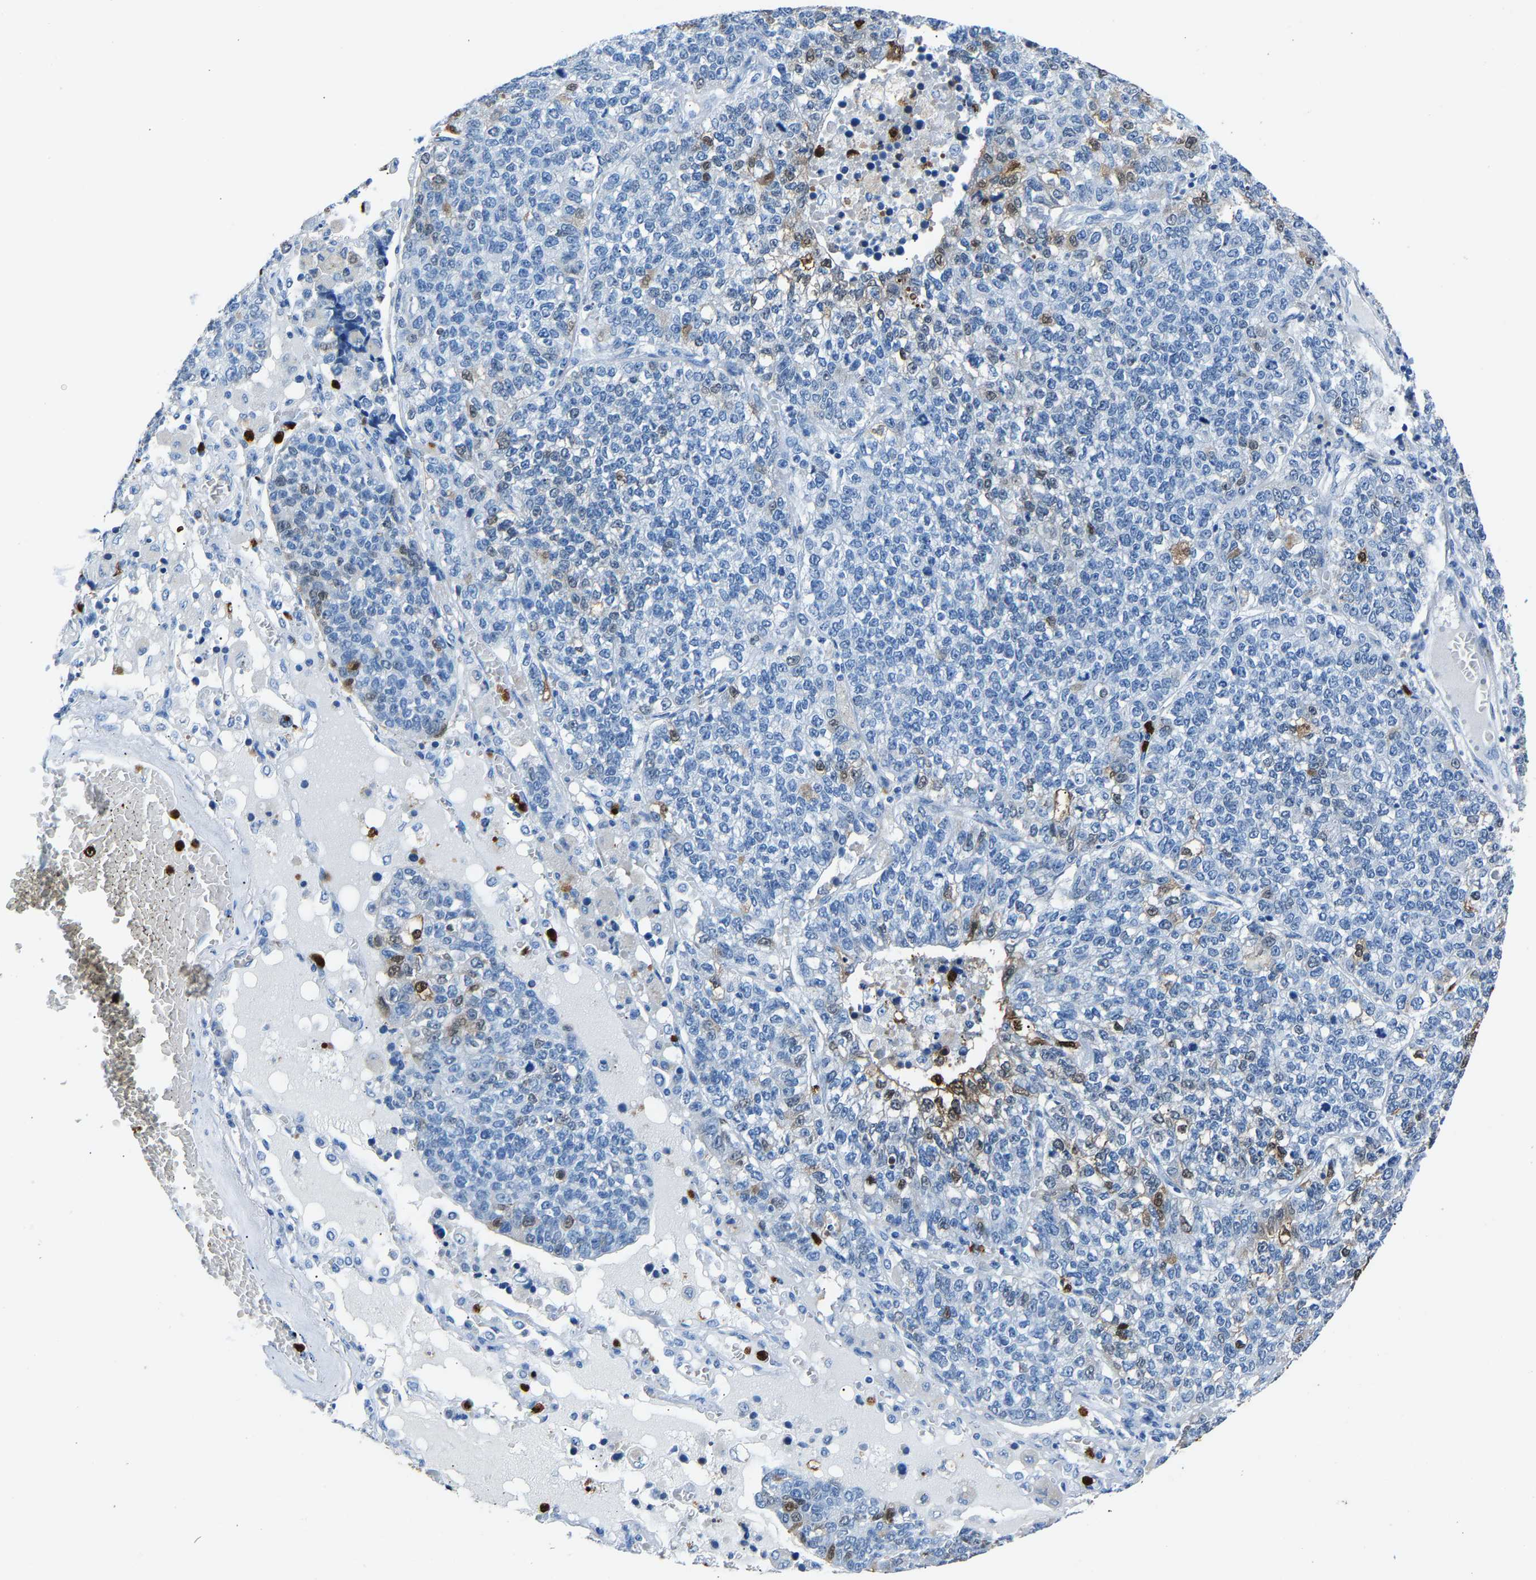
{"staining": {"intensity": "moderate", "quantity": "<25%", "location": "cytoplasmic/membranous,nuclear"}, "tissue": "lung cancer", "cell_type": "Tumor cells", "image_type": "cancer", "snomed": [{"axis": "morphology", "description": "Adenocarcinoma, NOS"}, {"axis": "topography", "description": "Lung"}], "caption": "There is low levels of moderate cytoplasmic/membranous and nuclear positivity in tumor cells of lung adenocarcinoma, as demonstrated by immunohistochemical staining (brown color).", "gene": "S100P", "patient": {"sex": "male", "age": 49}}